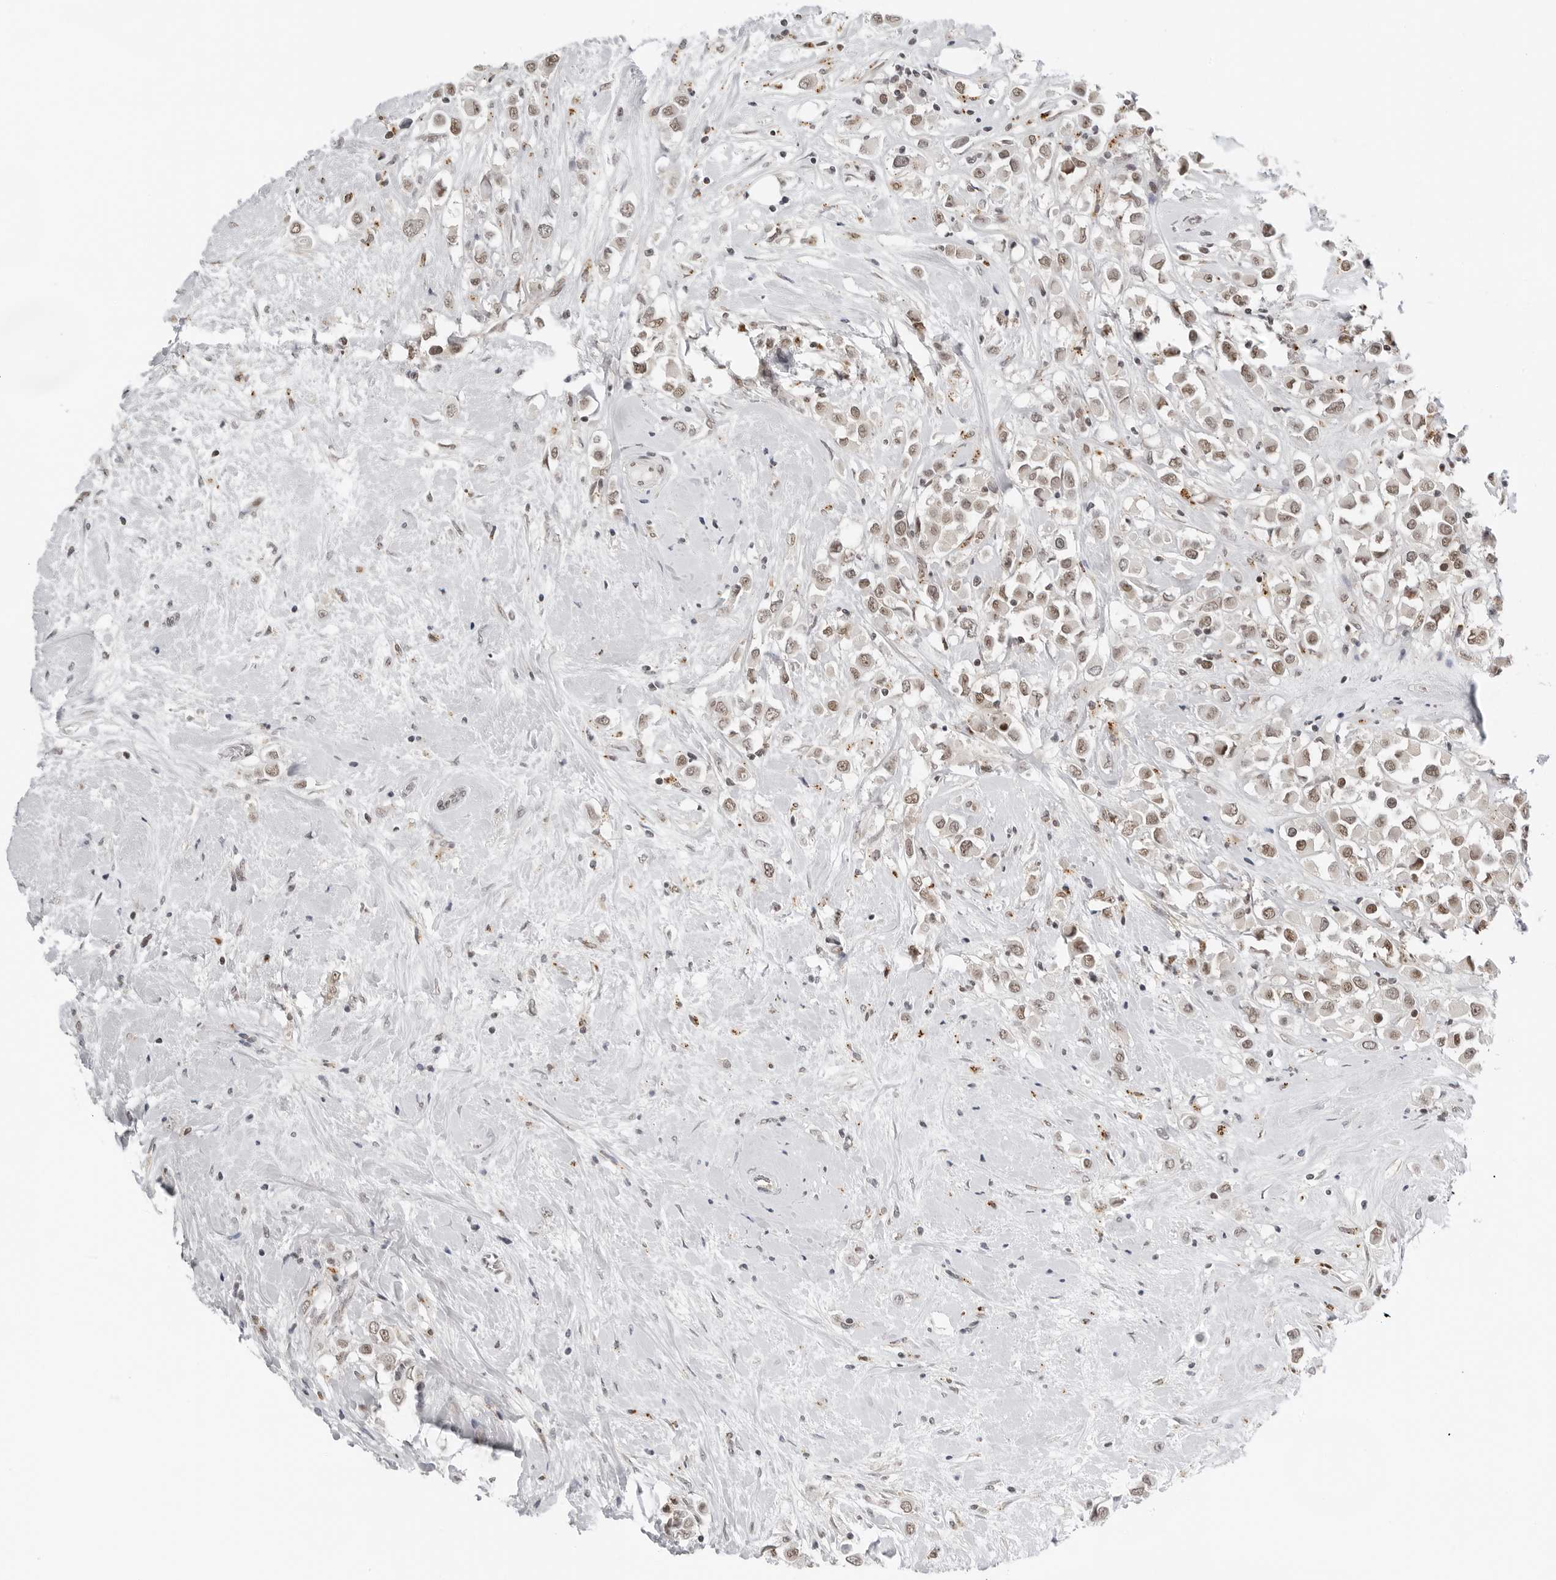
{"staining": {"intensity": "moderate", "quantity": ">75%", "location": "nuclear"}, "tissue": "breast cancer", "cell_type": "Tumor cells", "image_type": "cancer", "snomed": [{"axis": "morphology", "description": "Duct carcinoma"}, {"axis": "topography", "description": "Breast"}], "caption": "The immunohistochemical stain labels moderate nuclear expression in tumor cells of breast cancer tissue.", "gene": "TOX4", "patient": {"sex": "female", "age": 61}}